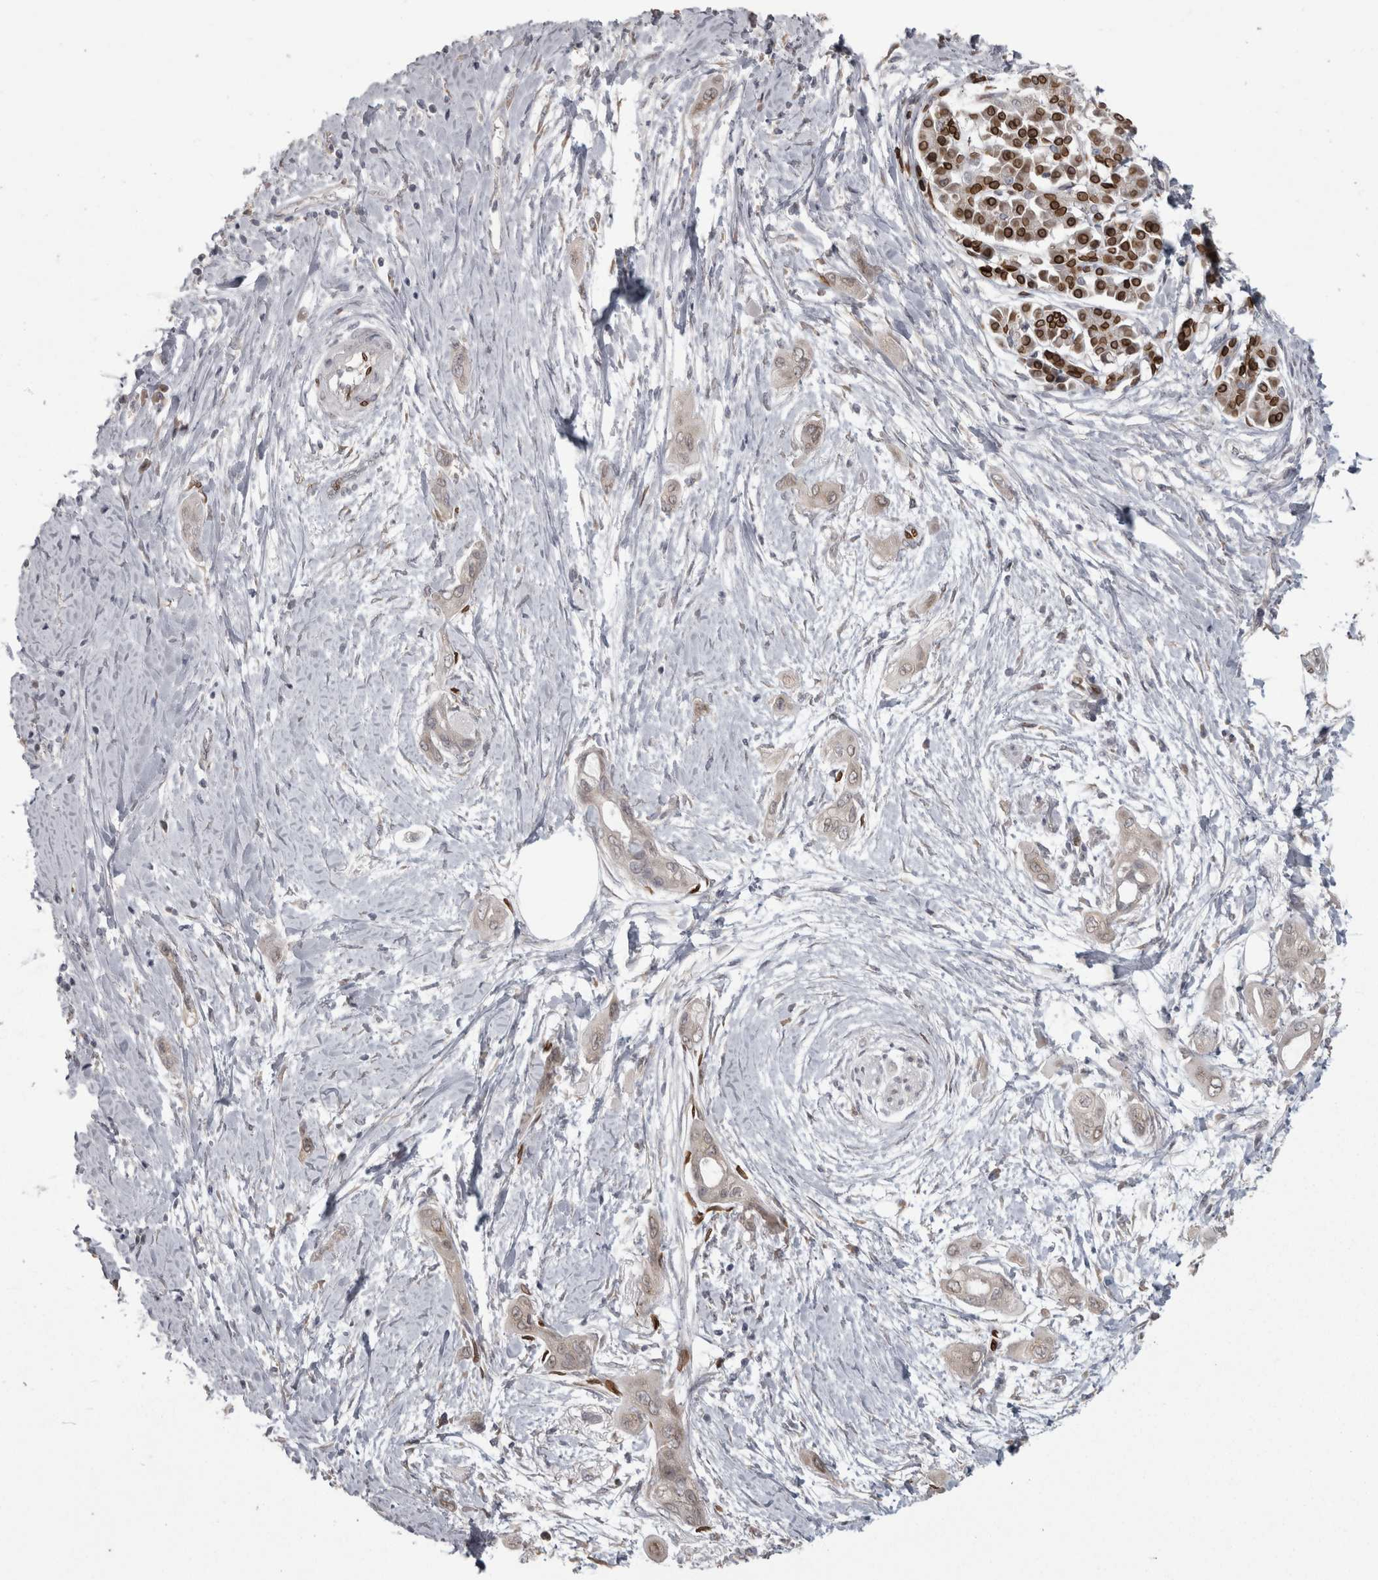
{"staining": {"intensity": "weak", "quantity": "<25%", "location": "cytoplasmic/membranous"}, "tissue": "pancreatic cancer", "cell_type": "Tumor cells", "image_type": "cancer", "snomed": [{"axis": "morphology", "description": "Adenocarcinoma, NOS"}, {"axis": "topography", "description": "Pancreas"}], "caption": "Tumor cells show no significant protein positivity in pancreatic cancer (adenocarcinoma).", "gene": "RAB29", "patient": {"sex": "male", "age": 59}}